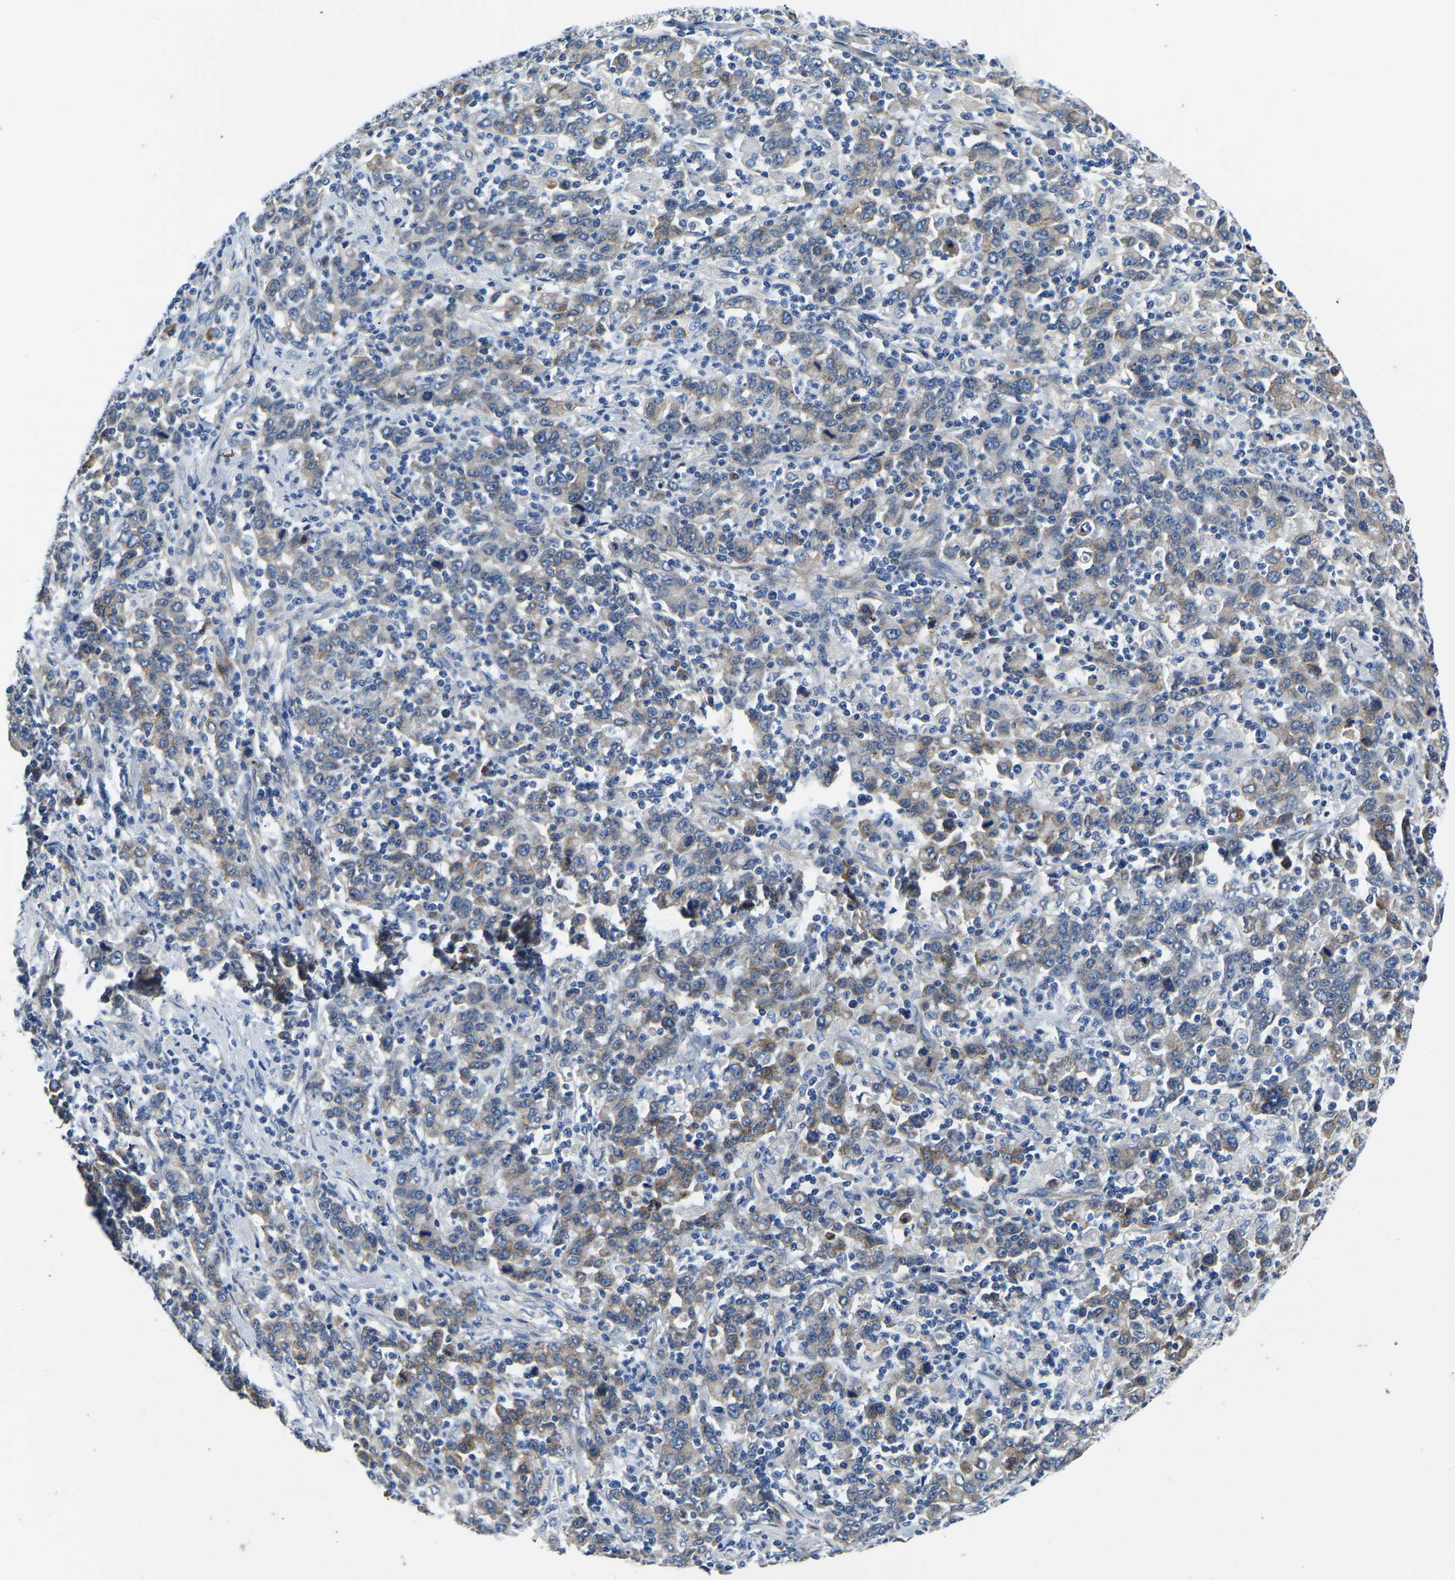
{"staining": {"intensity": "weak", "quantity": "25%-75%", "location": "cytoplasmic/membranous"}, "tissue": "stomach cancer", "cell_type": "Tumor cells", "image_type": "cancer", "snomed": [{"axis": "morphology", "description": "Adenocarcinoma, NOS"}, {"axis": "topography", "description": "Stomach, upper"}], "caption": "Adenocarcinoma (stomach) was stained to show a protein in brown. There is low levels of weak cytoplasmic/membranous staining in approximately 25%-75% of tumor cells.", "gene": "LIAS", "patient": {"sex": "male", "age": 69}}